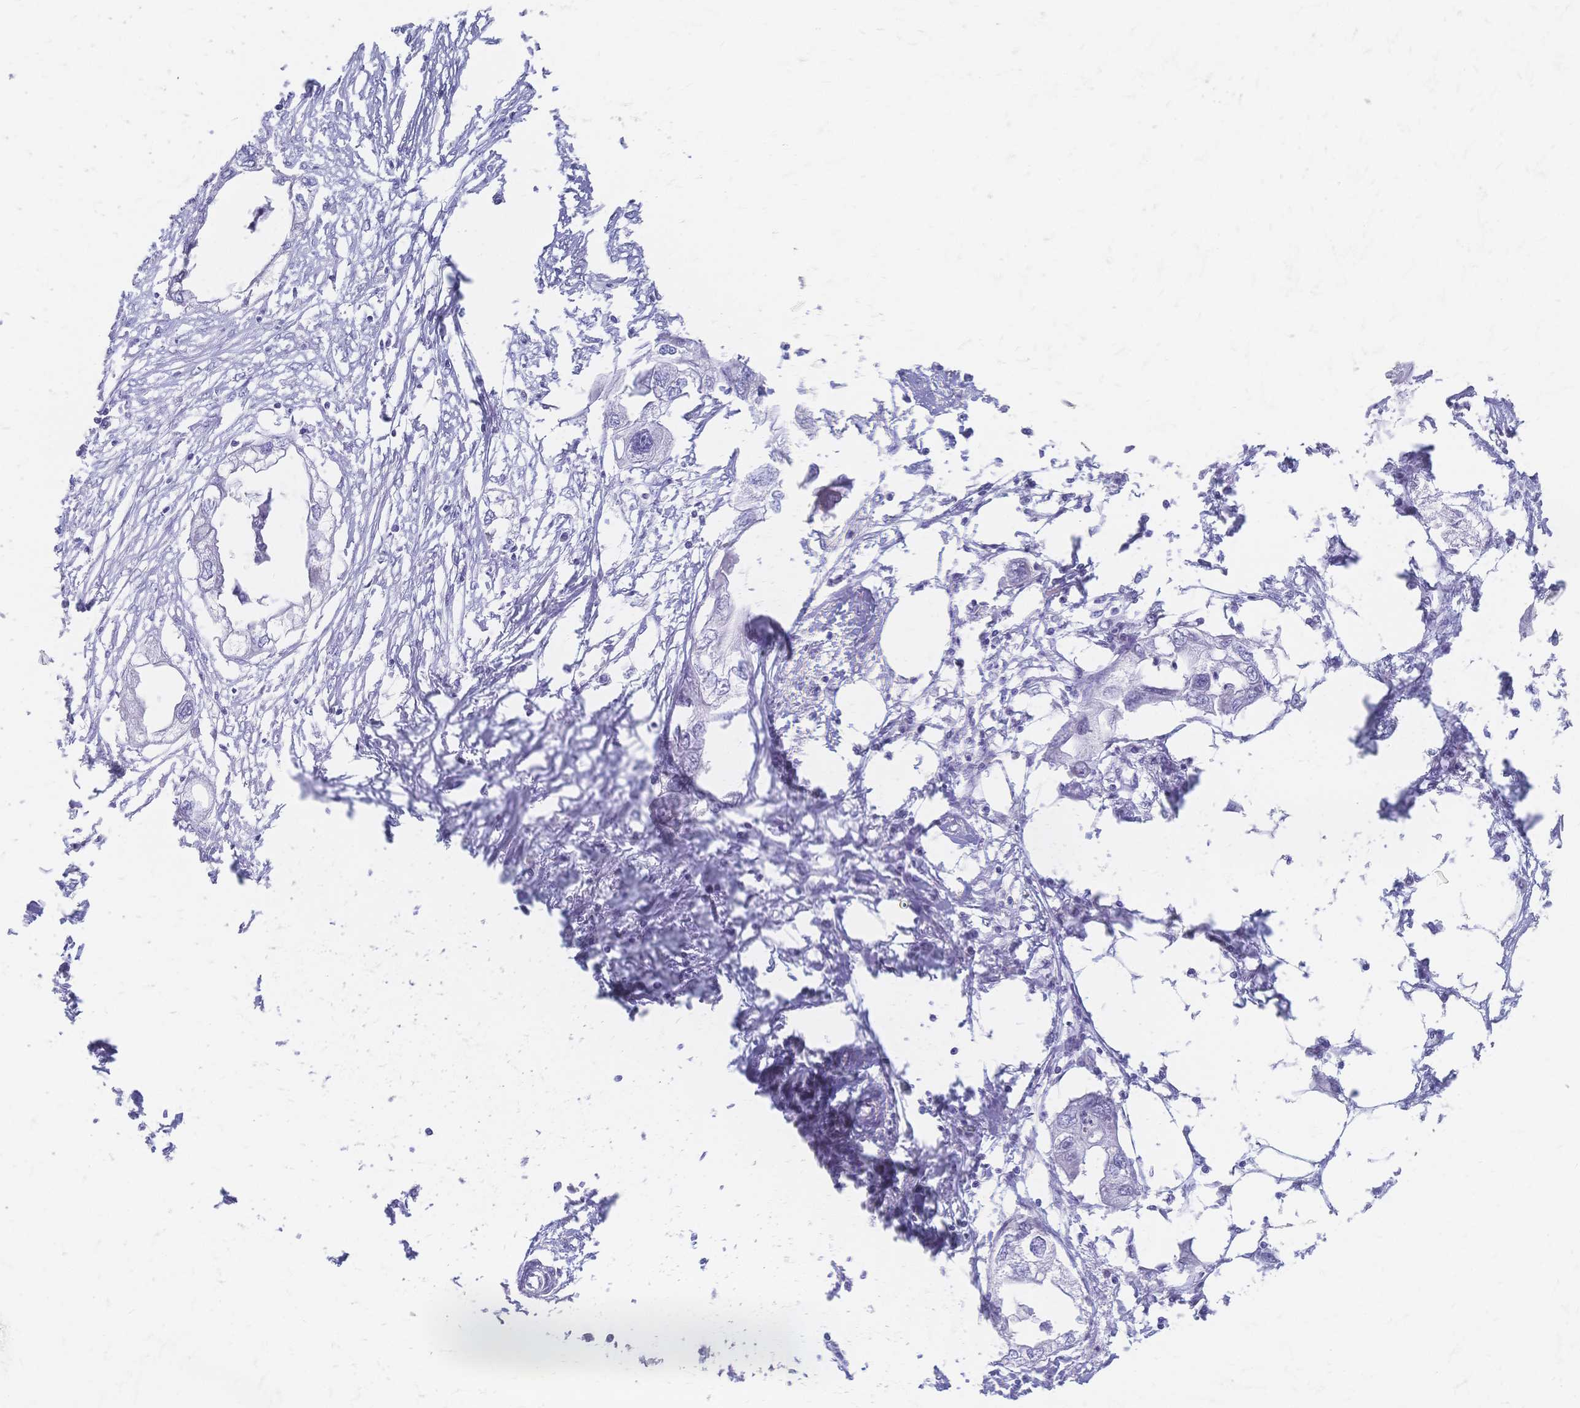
{"staining": {"intensity": "negative", "quantity": "none", "location": "none"}, "tissue": "endometrial cancer", "cell_type": "Tumor cells", "image_type": "cancer", "snomed": [{"axis": "morphology", "description": "Adenocarcinoma, NOS"}, {"axis": "morphology", "description": "Adenocarcinoma, metastatic, NOS"}, {"axis": "topography", "description": "Adipose tissue"}, {"axis": "topography", "description": "Endometrium"}], "caption": "Immunohistochemical staining of adenocarcinoma (endometrial) reveals no significant expression in tumor cells. Brightfield microscopy of immunohistochemistry stained with DAB (brown) and hematoxylin (blue), captured at high magnification.", "gene": "CYB5A", "patient": {"sex": "female", "age": 67}}